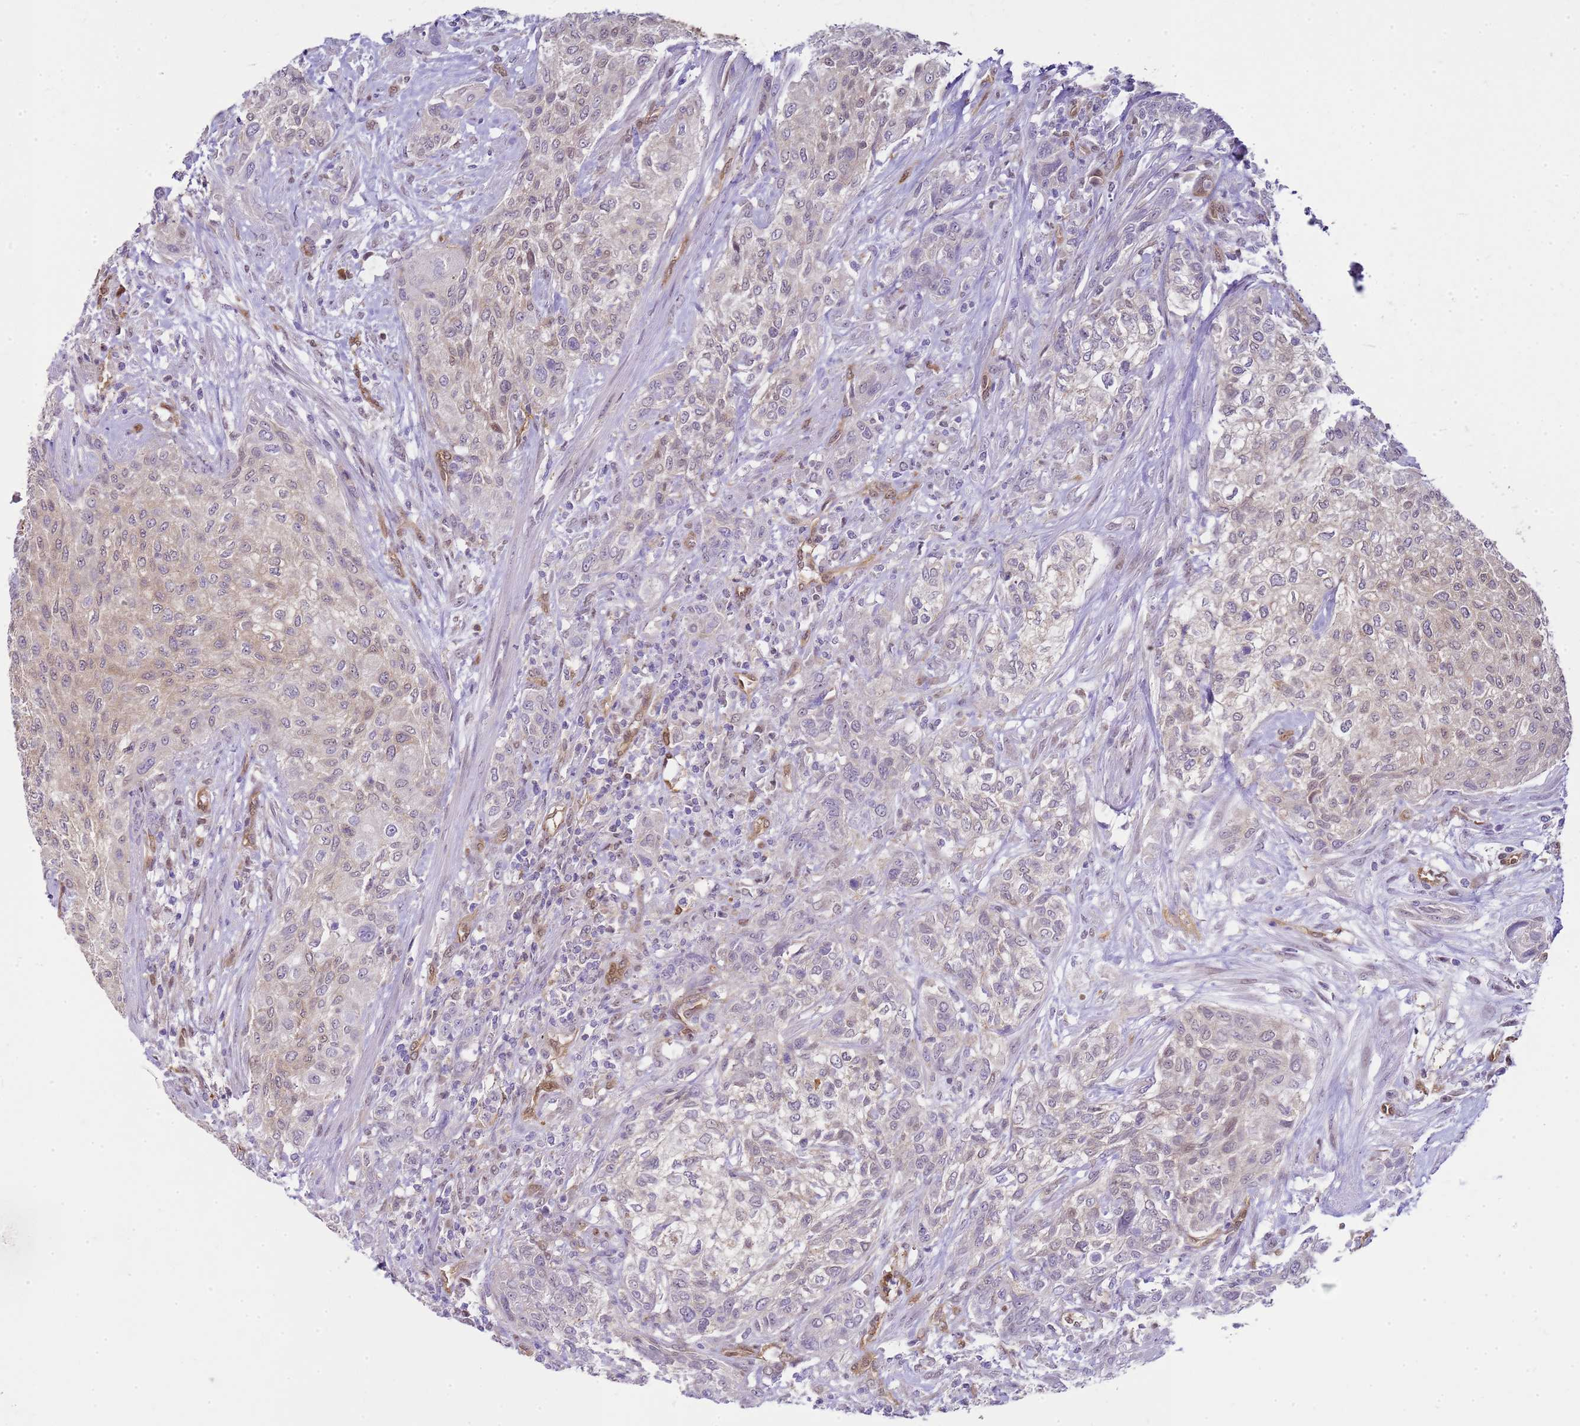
{"staining": {"intensity": "negative", "quantity": "none", "location": "none"}, "tissue": "urothelial cancer", "cell_type": "Tumor cells", "image_type": "cancer", "snomed": [{"axis": "morphology", "description": "Normal tissue, NOS"}, {"axis": "morphology", "description": "Urothelial carcinoma, NOS"}, {"axis": "topography", "description": "Urinary bladder"}, {"axis": "topography", "description": "Peripheral nerve tissue"}], "caption": "Human urothelial cancer stained for a protein using immunohistochemistry (IHC) shows no staining in tumor cells.", "gene": "YWHAE", "patient": {"sex": "male", "age": 35}}